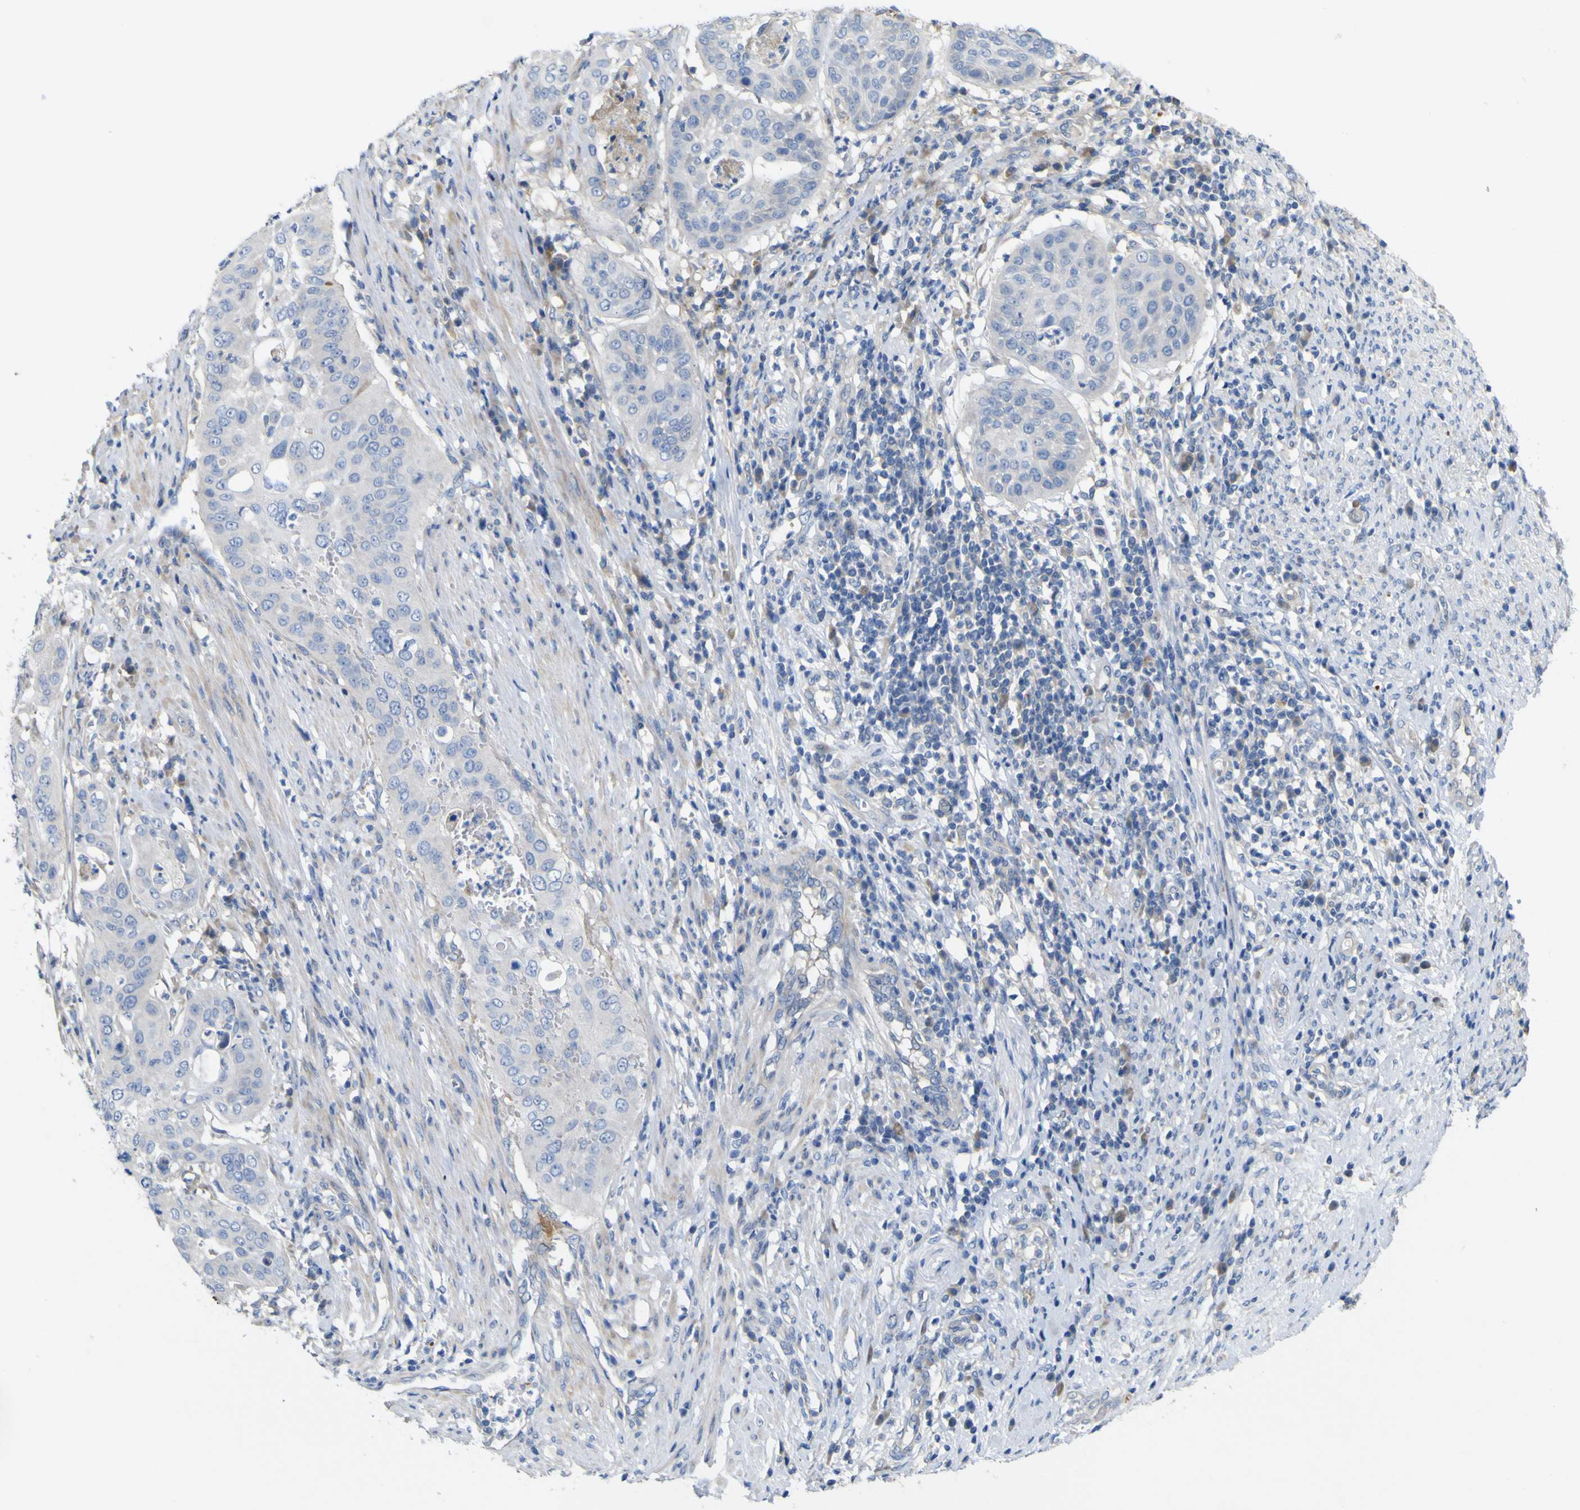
{"staining": {"intensity": "negative", "quantity": "none", "location": "none"}, "tissue": "cervical cancer", "cell_type": "Tumor cells", "image_type": "cancer", "snomed": [{"axis": "morphology", "description": "Normal tissue, NOS"}, {"axis": "morphology", "description": "Squamous cell carcinoma, NOS"}, {"axis": "topography", "description": "Cervix"}], "caption": "IHC of human cervical cancer (squamous cell carcinoma) demonstrates no staining in tumor cells. (DAB immunohistochemistry visualized using brightfield microscopy, high magnification).", "gene": "MYEOV", "patient": {"sex": "female", "age": 39}}